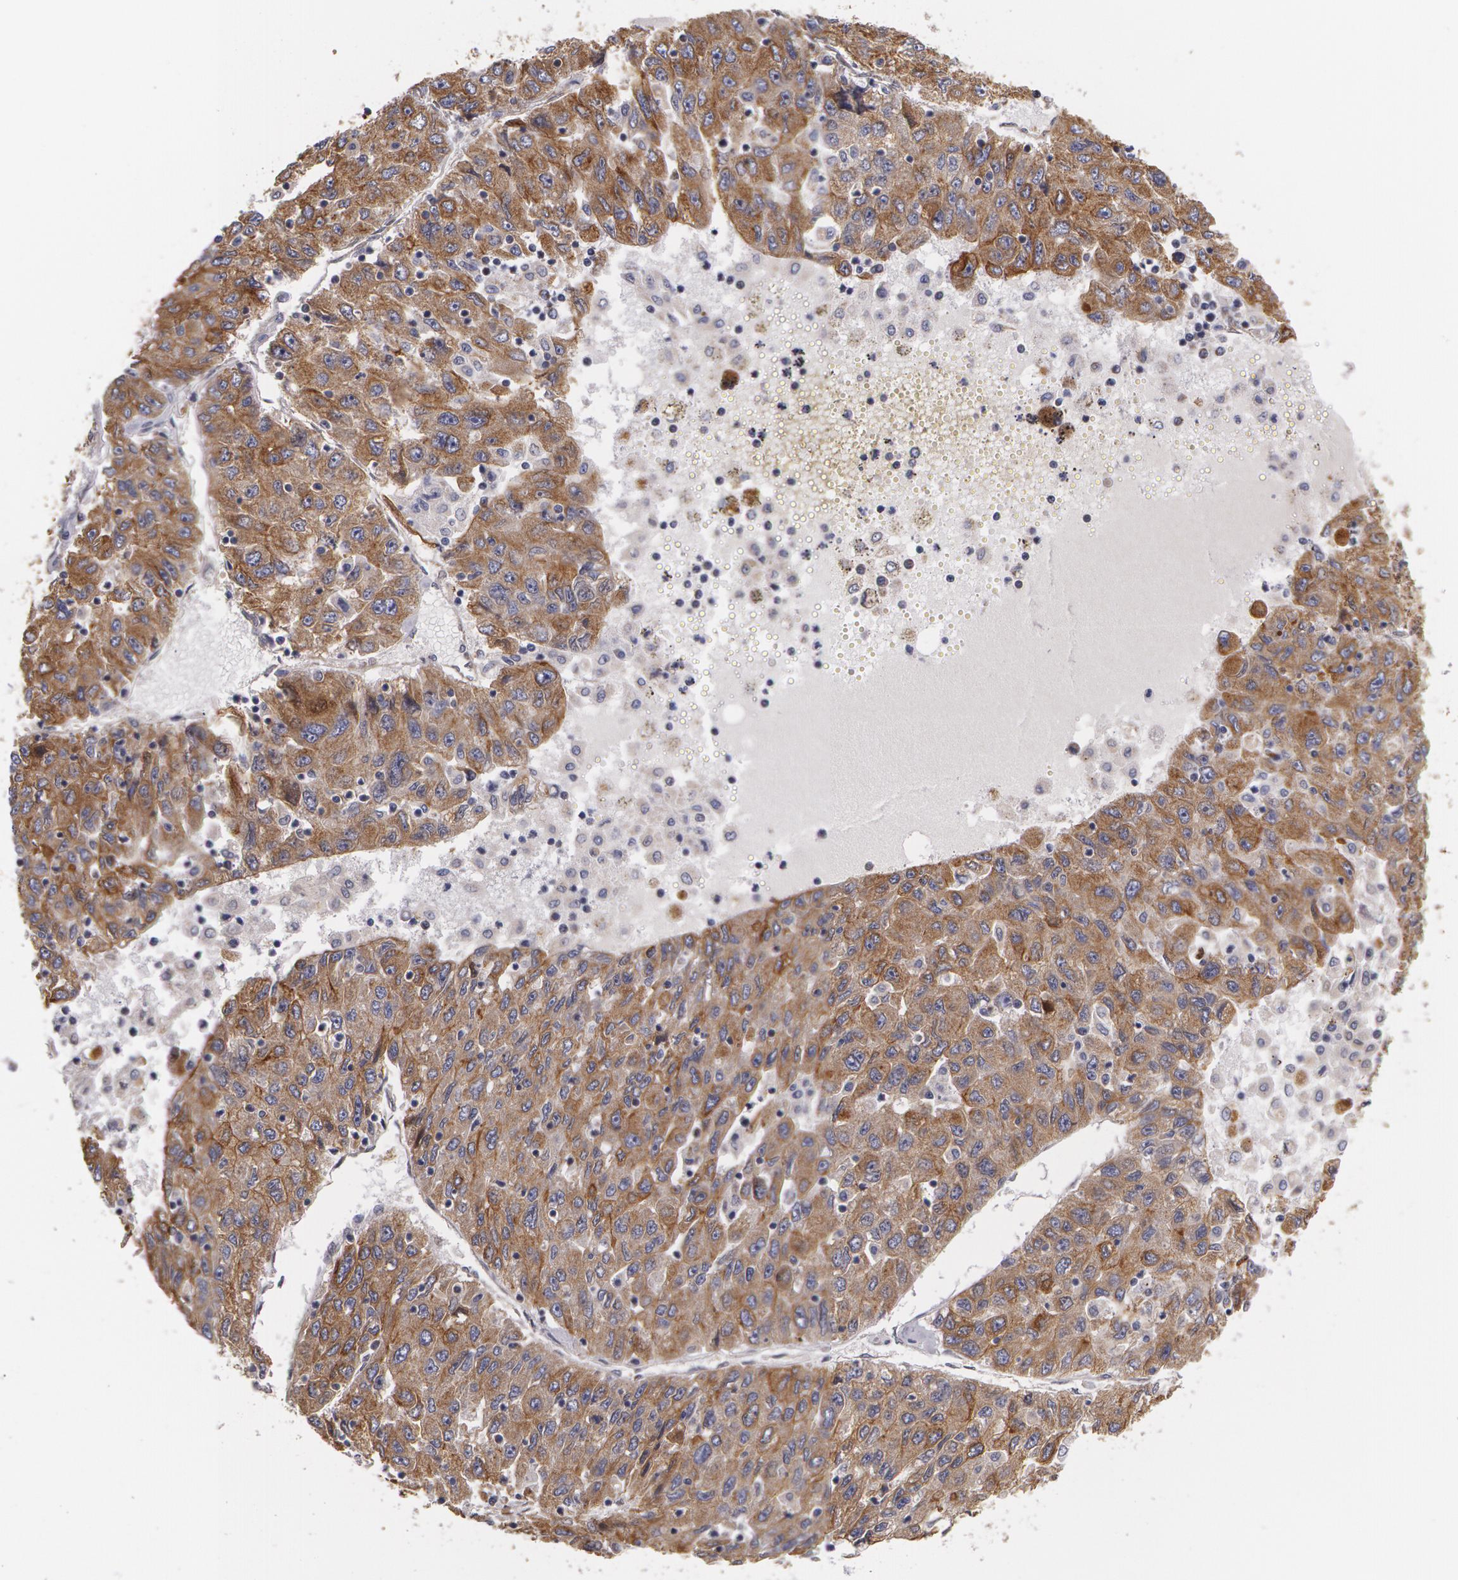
{"staining": {"intensity": "strong", "quantity": ">75%", "location": "cytoplasmic/membranous"}, "tissue": "liver cancer", "cell_type": "Tumor cells", "image_type": "cancer", "snomed": [{"axis": "morphology", "description": "Carcinoma, Hepatocellular, NOS"}, {"axis": "topography", "description": "Liver"}], "caption": "Immunohistochemical staining of human liver cancer (hepatocellular carcinoma) displays high levels of strong cytoplasmic/membranous staining in about >75% of tumor cells. (DAB (3,3'-diaminobenzidine) IHC, brown staining for protein, blue staining for nuclei).", "gene": "KRT18", "patient": {"sex": "male", "age": 49}}